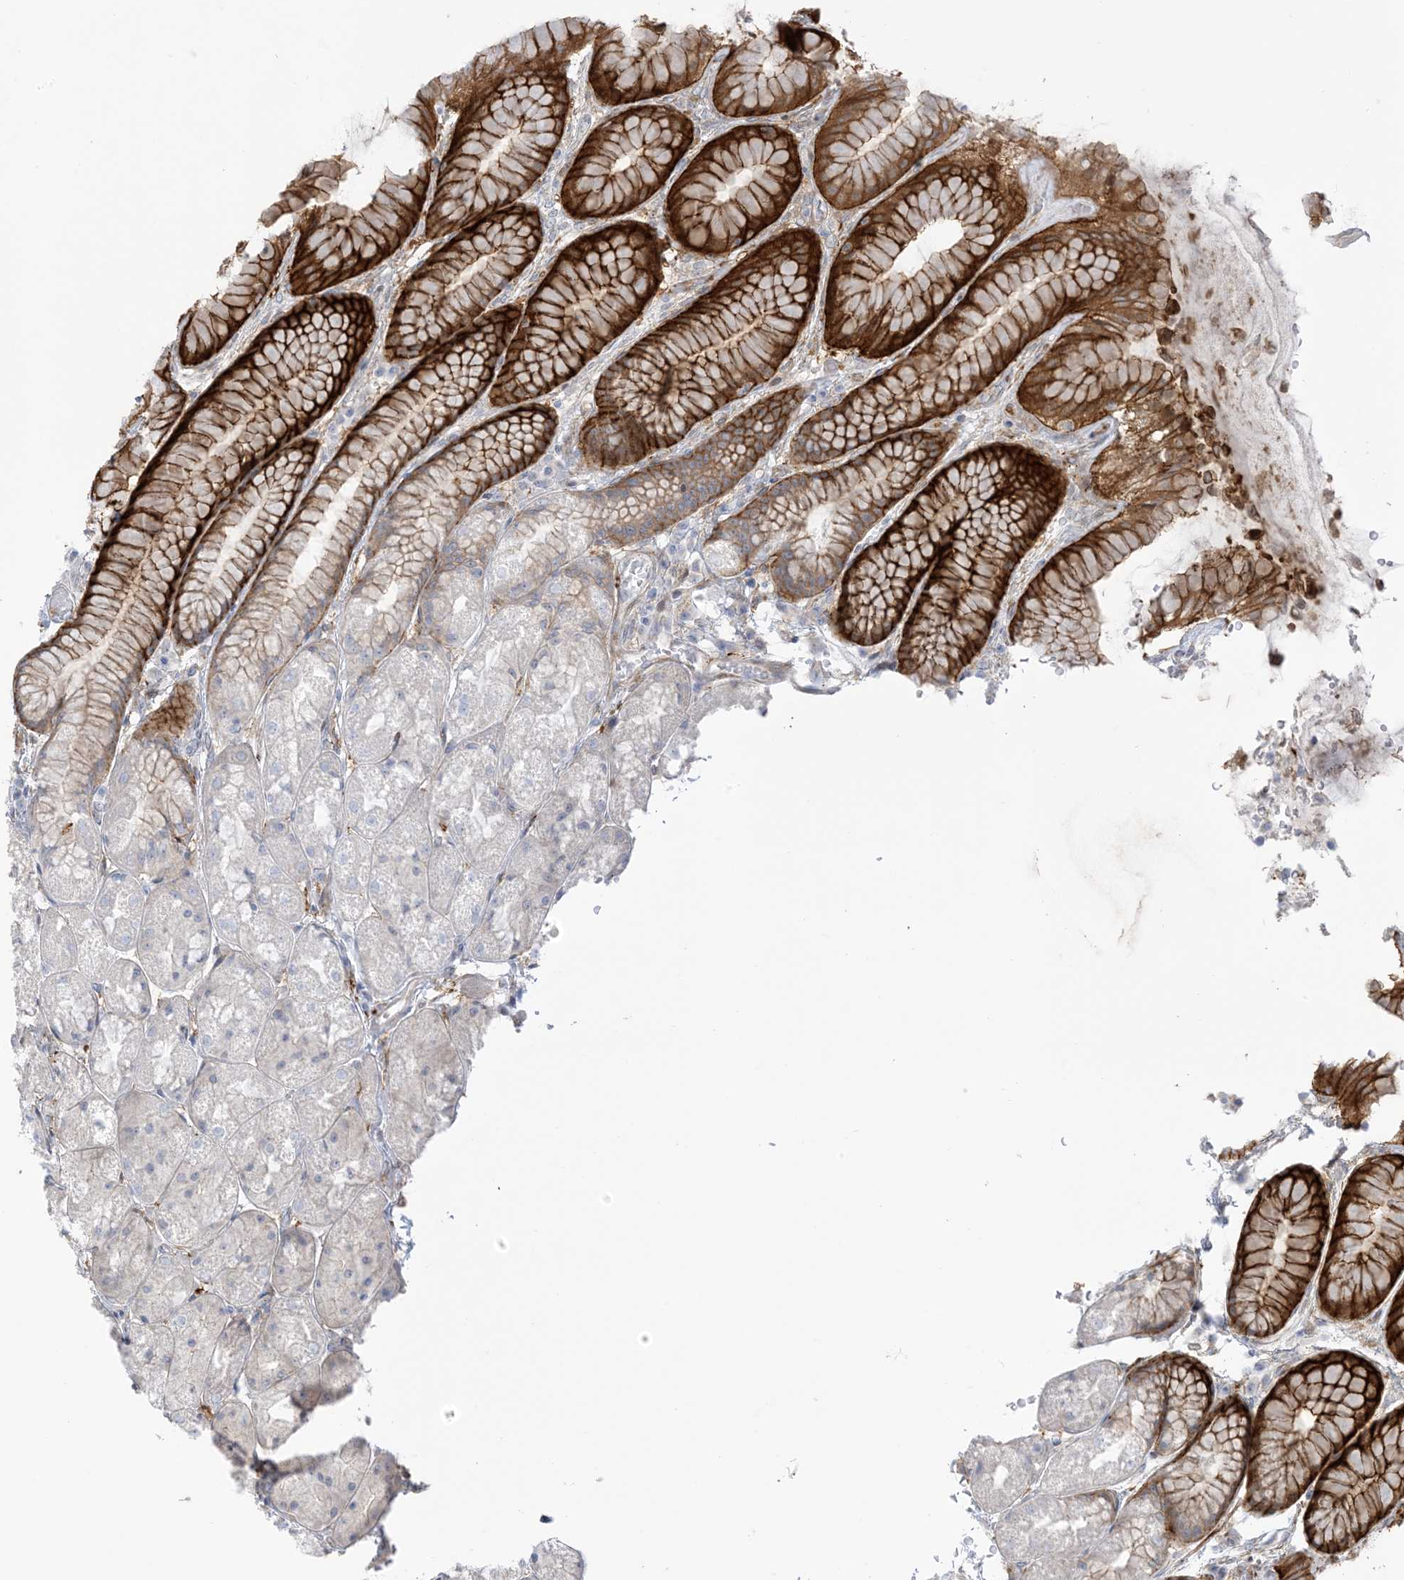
{"staining": {"intensity": "strong", "quantity": "25%-75%", "location": "cytoplasmic/membranous"}, "tissue": "stomach", "cell_type": "Glandular cells", "image_type": "normal", "snomed": [{"axis": "morphology", "description": "Normal tissue, NOS"}, {"axis": "topography", "description": "Stomach"}], "caption": "IHC image of normal human stomach stained for a protein (brown), which shows high levels of strong cytoplasmic/membranous staining in approximately 25%-75% of glandular cells.", "gene": "ICMT", "patient": {"sex": "male", "age": 57}}